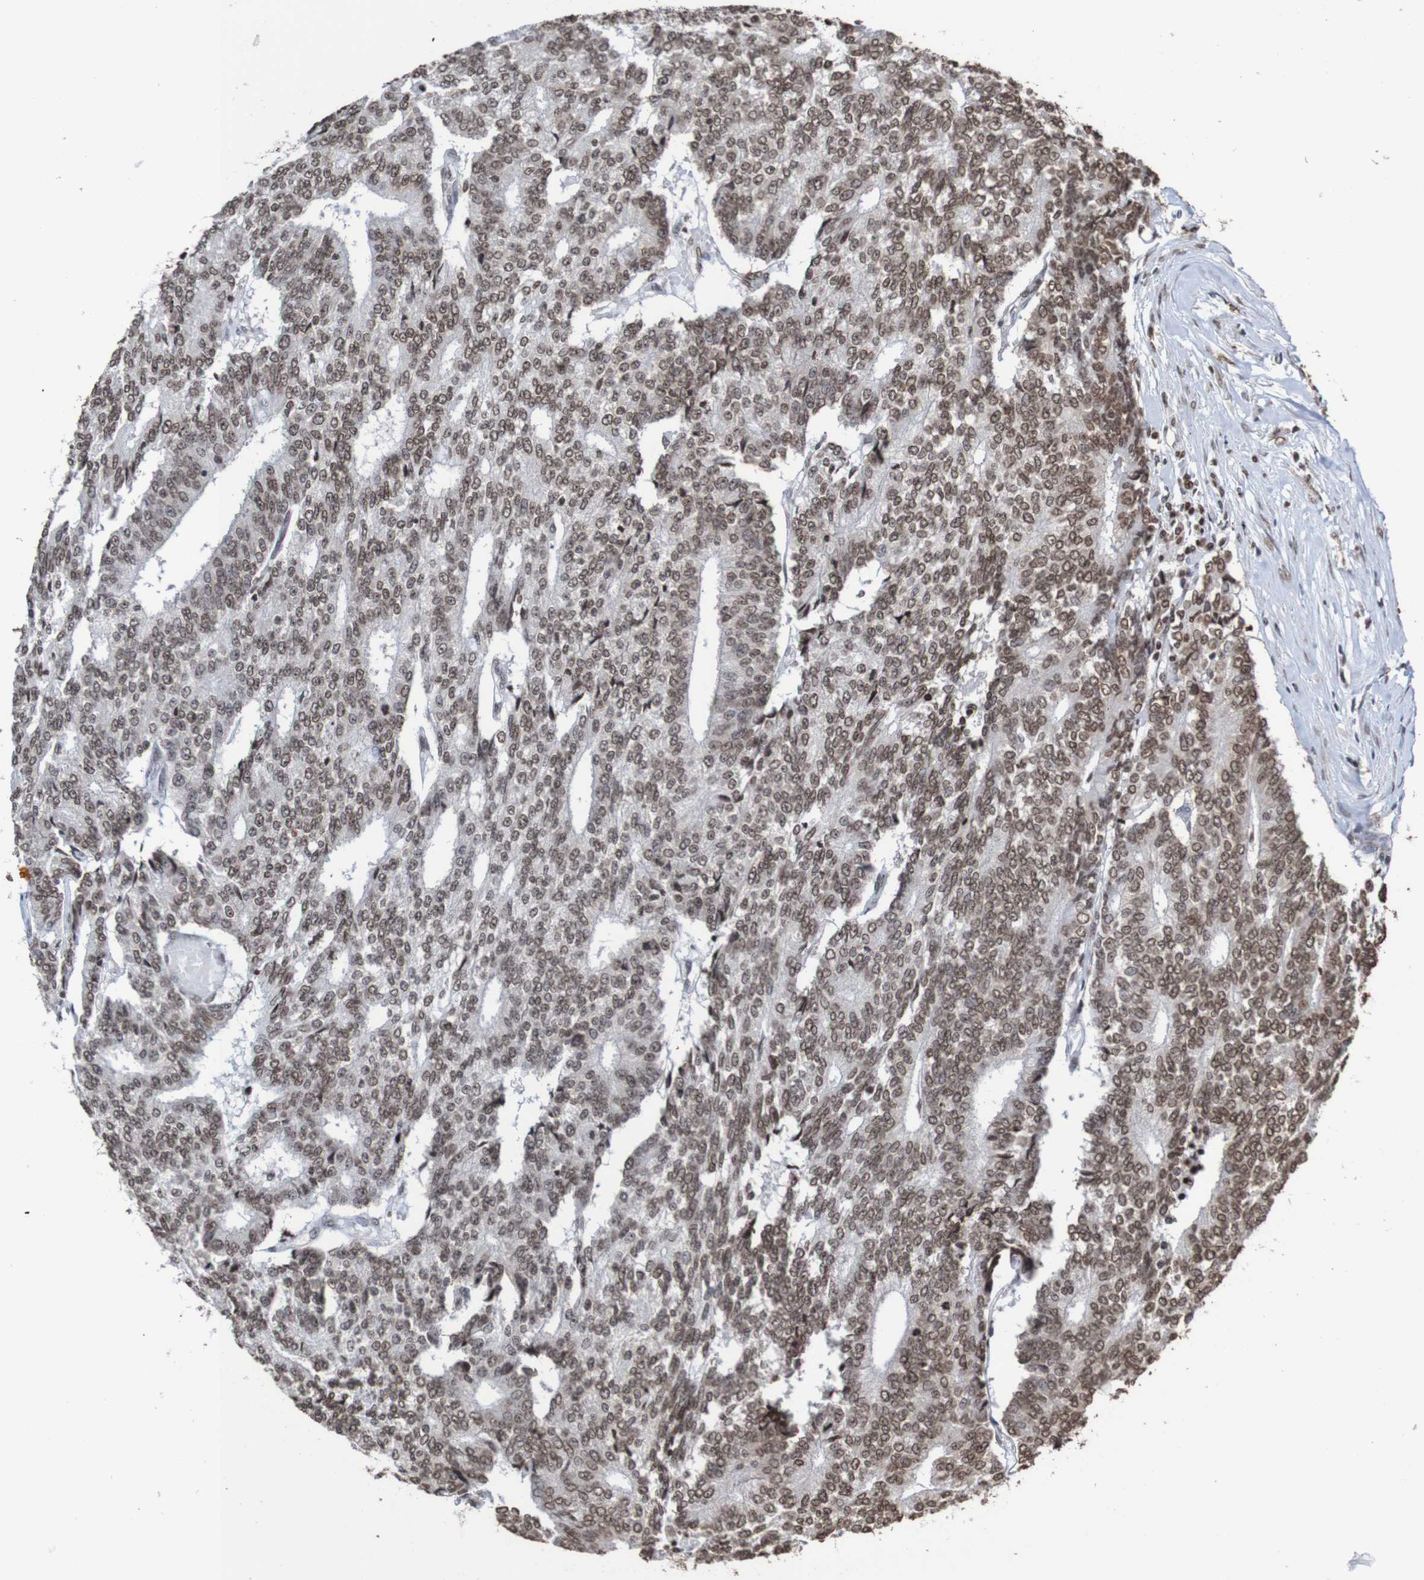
{"staining": {"intensity": "moderate", "quantity": ">75%", "location": "nuclear"}, "tissue": "prostate cancer", "cell_type": "Tumor cells", "image_type": "cancer", "snomed": [{"axis": "morphology", "description": "Normal tissue, NOS"}, {"axis": "morphology", "description": "Adenocarcinoma, High grade"}, {"axis": "topography", "description": "Prostate"}, {"axis": "topography", "description": "Seminal veicle"}], "caption": "An immunohistochemistry (IHC) image of neoplastic tissue is shown. Protein staining in brown labels moderate nuclear positivity in prostate cancer within tumor cells.", "gene": "GFI1", "patient": {"sex": "male", "age": 55}}